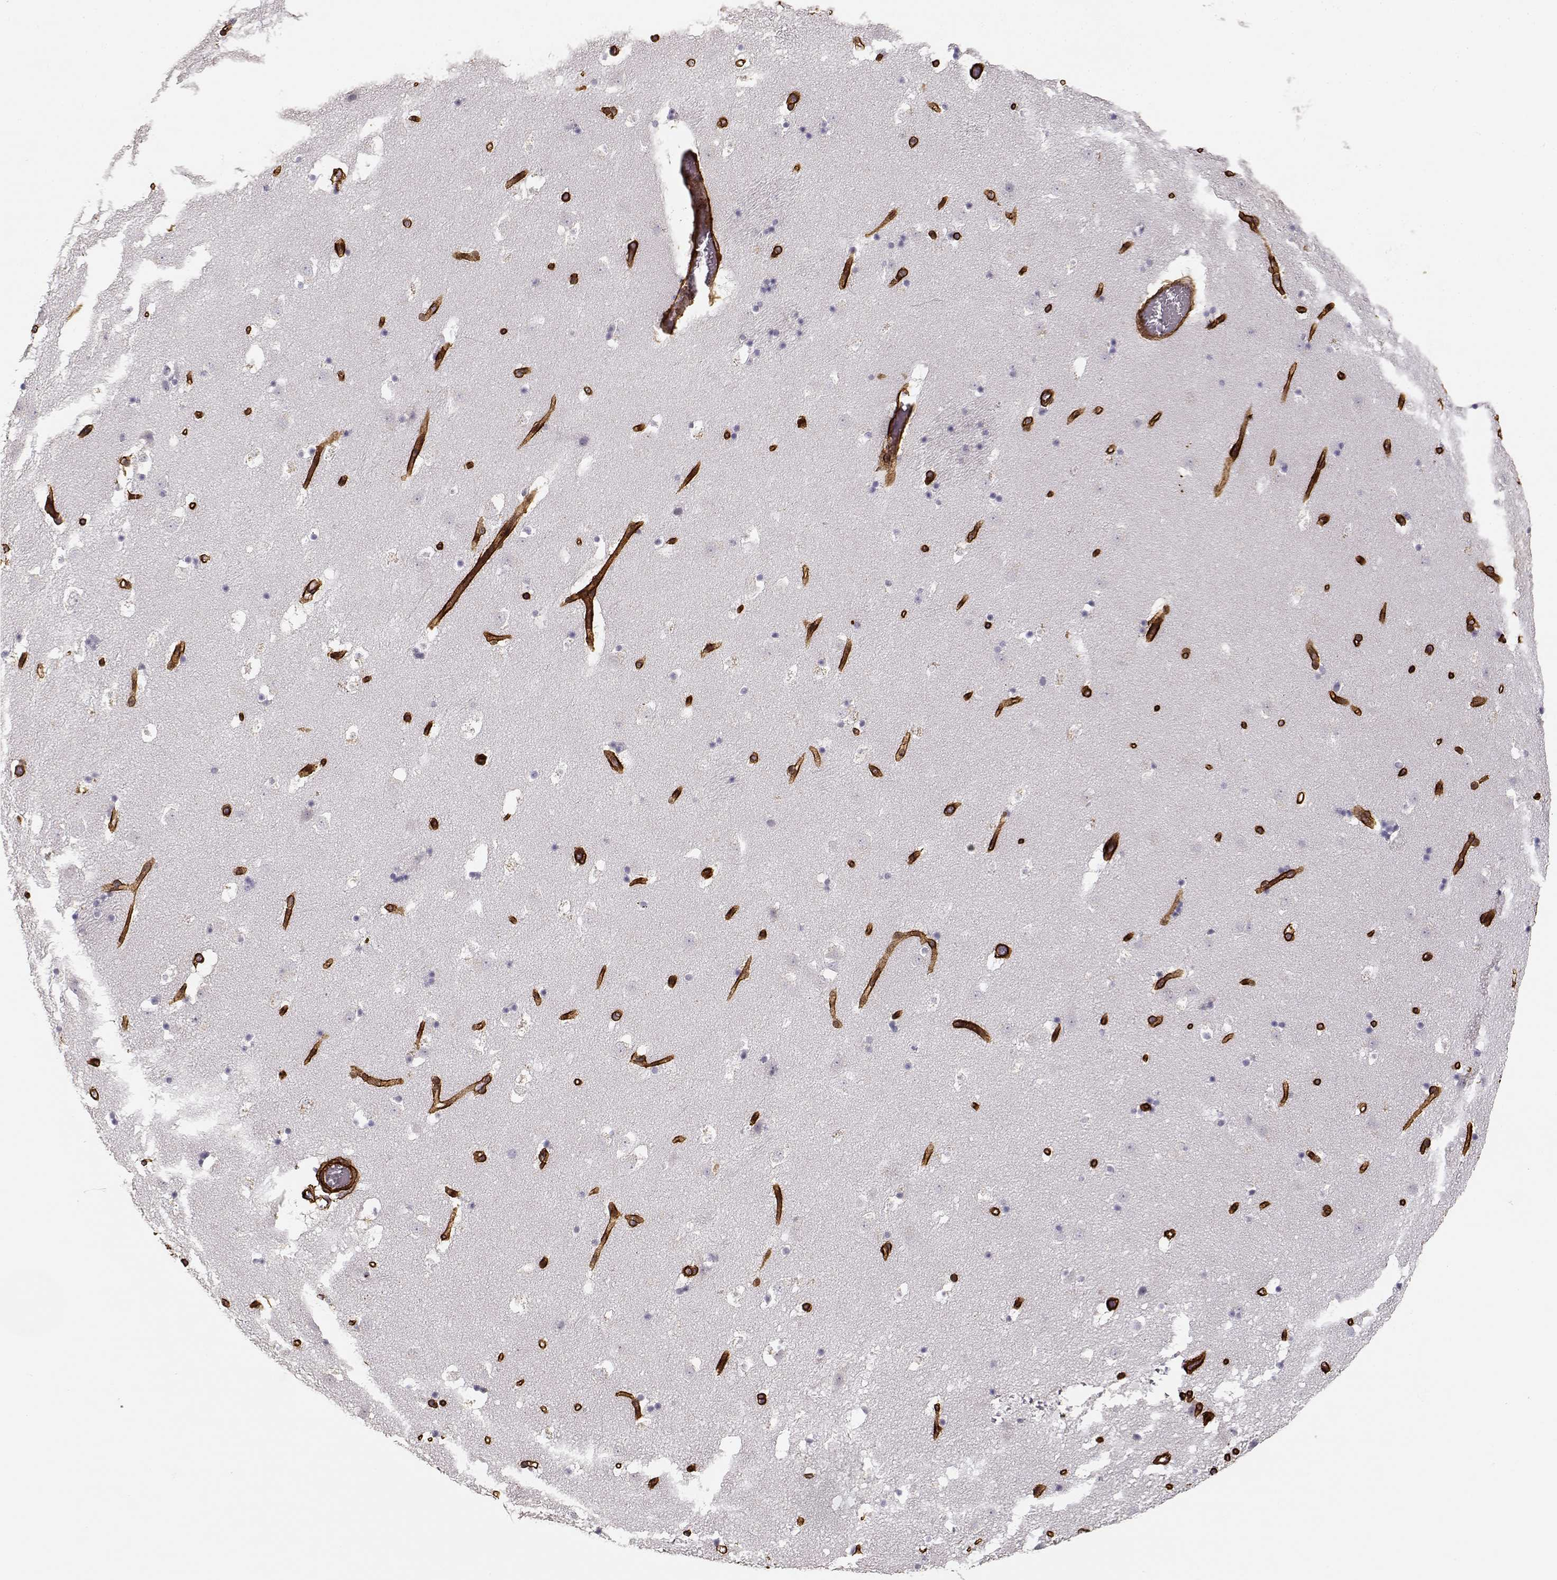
{"staining": {"intensity": "negative", "quantity": "none", "location": "none"}, "tissue": "caudate", "cell_type": "Glial cells", "image_type": "normal", "snomed": [{"axis": "morphology", "description": "Normal tissue, NOS"}, {"axis": "topography", "description": "Lateral ventricle wall"}], "caption": "Immunohistochemical staining of benign caudate exhibits no significant positivity in glial cells. (DAB (3,3'-diaminobenzidine) immunohistochemistry (IHC) with hematoxylin counter stain).", "gene": "LAMC1", "patient": {"sex": "female", "age": 42}}